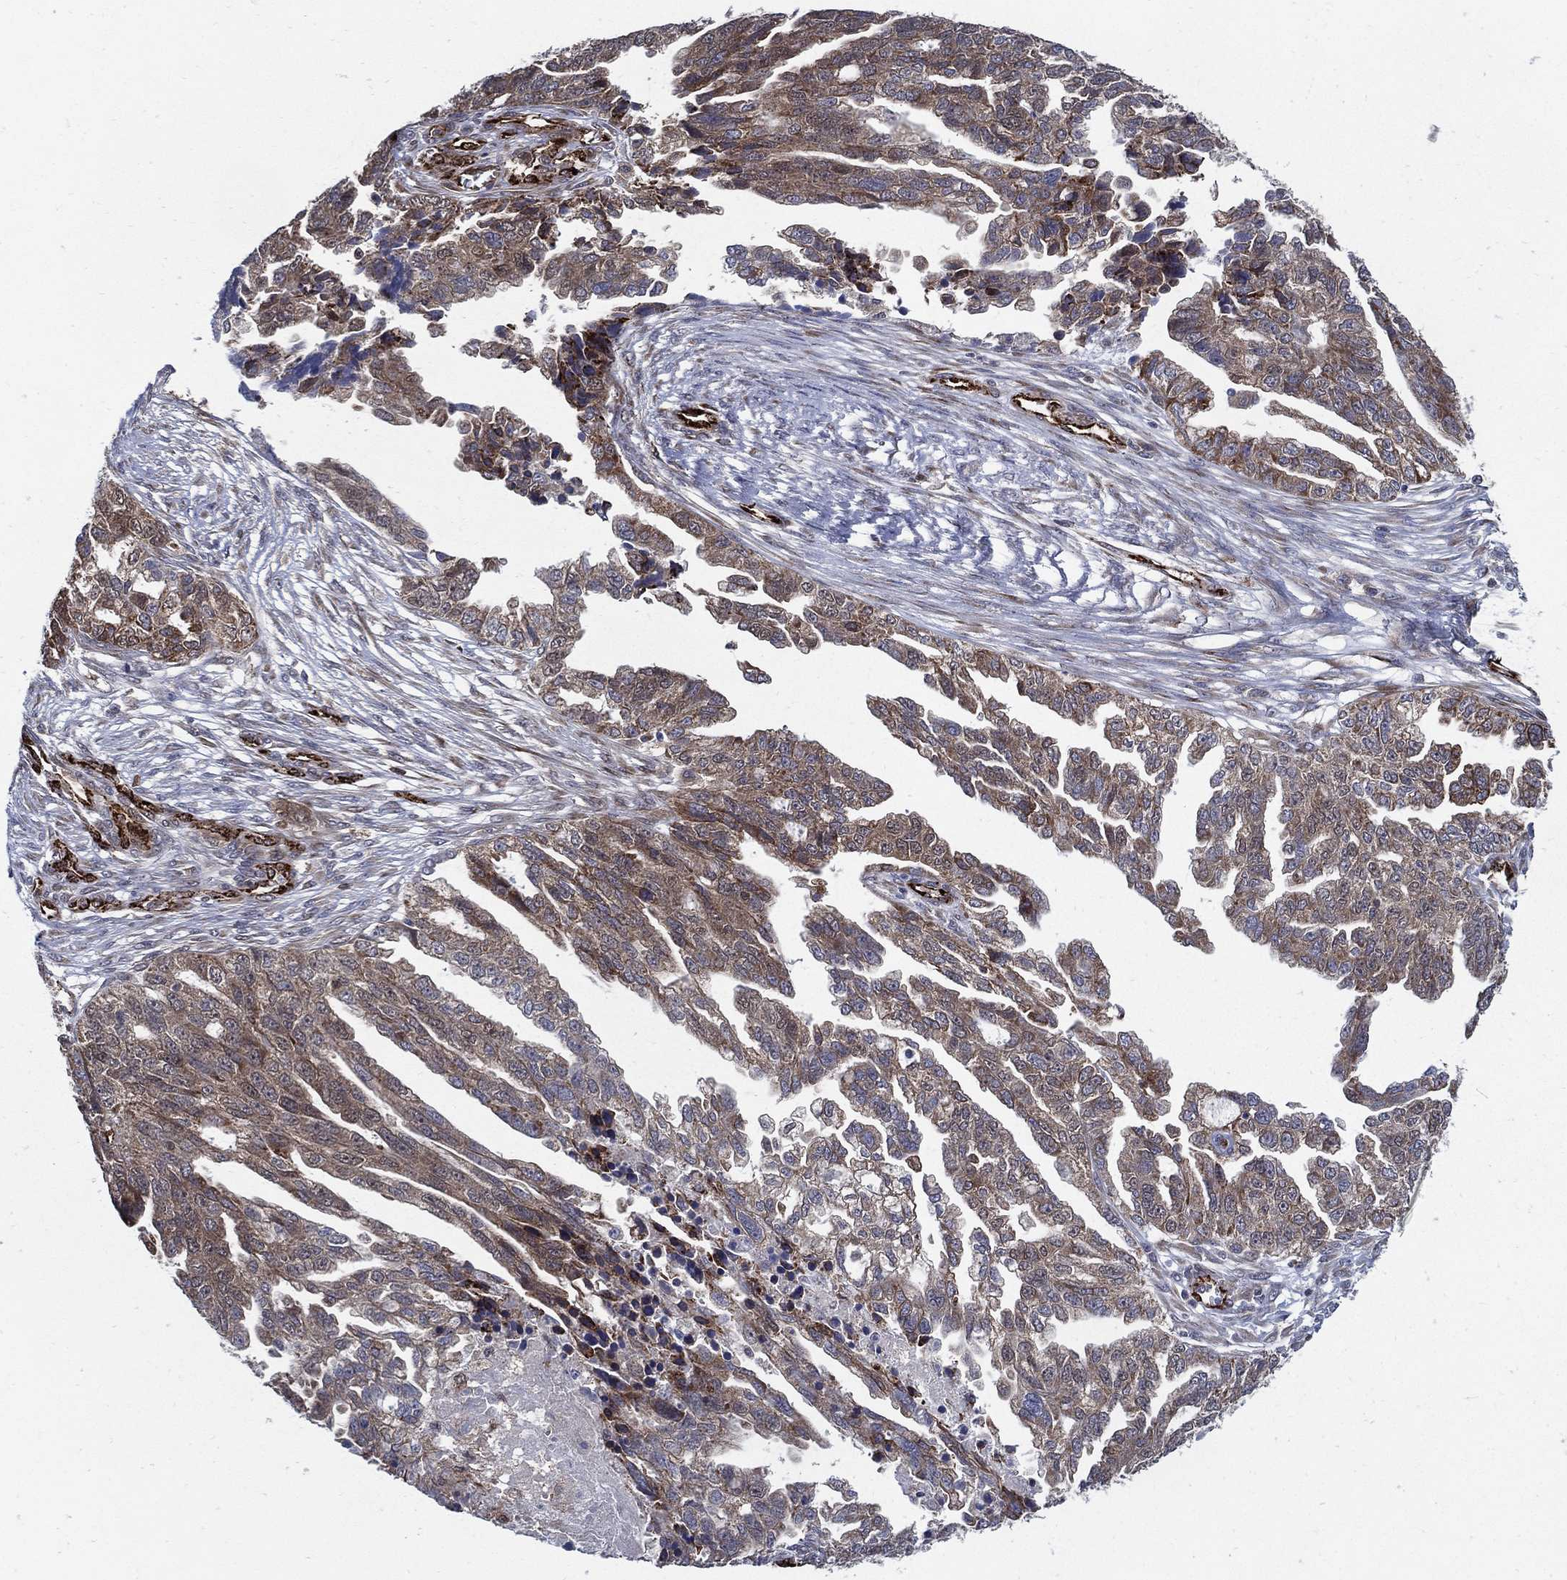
{"staining": {"intensity": "moderate", "quantity": "25%-75%", "location": "cytoplasmic/membranous"}, "tissue": "ovarian cancer", "cell_type": "Tumor cells", "image_type": "cancer", "snomed": [{"axis": "morphology", "description": "Cystadenocarcinoma, serous, NOS"}, {"axis": "topography", "description": "Ovary"}], "caption": "Protein staining of serous cystadenocarcinoma (ovarian) tissue reveals moderate cytoplasmic/membranous positivity in approximately 25%-75% of tumor cells. (IHC, brightfield microscopy, high magnification).", "gene": "ARHGAP11A", "patient": {"sex": "female", "age": 51}}